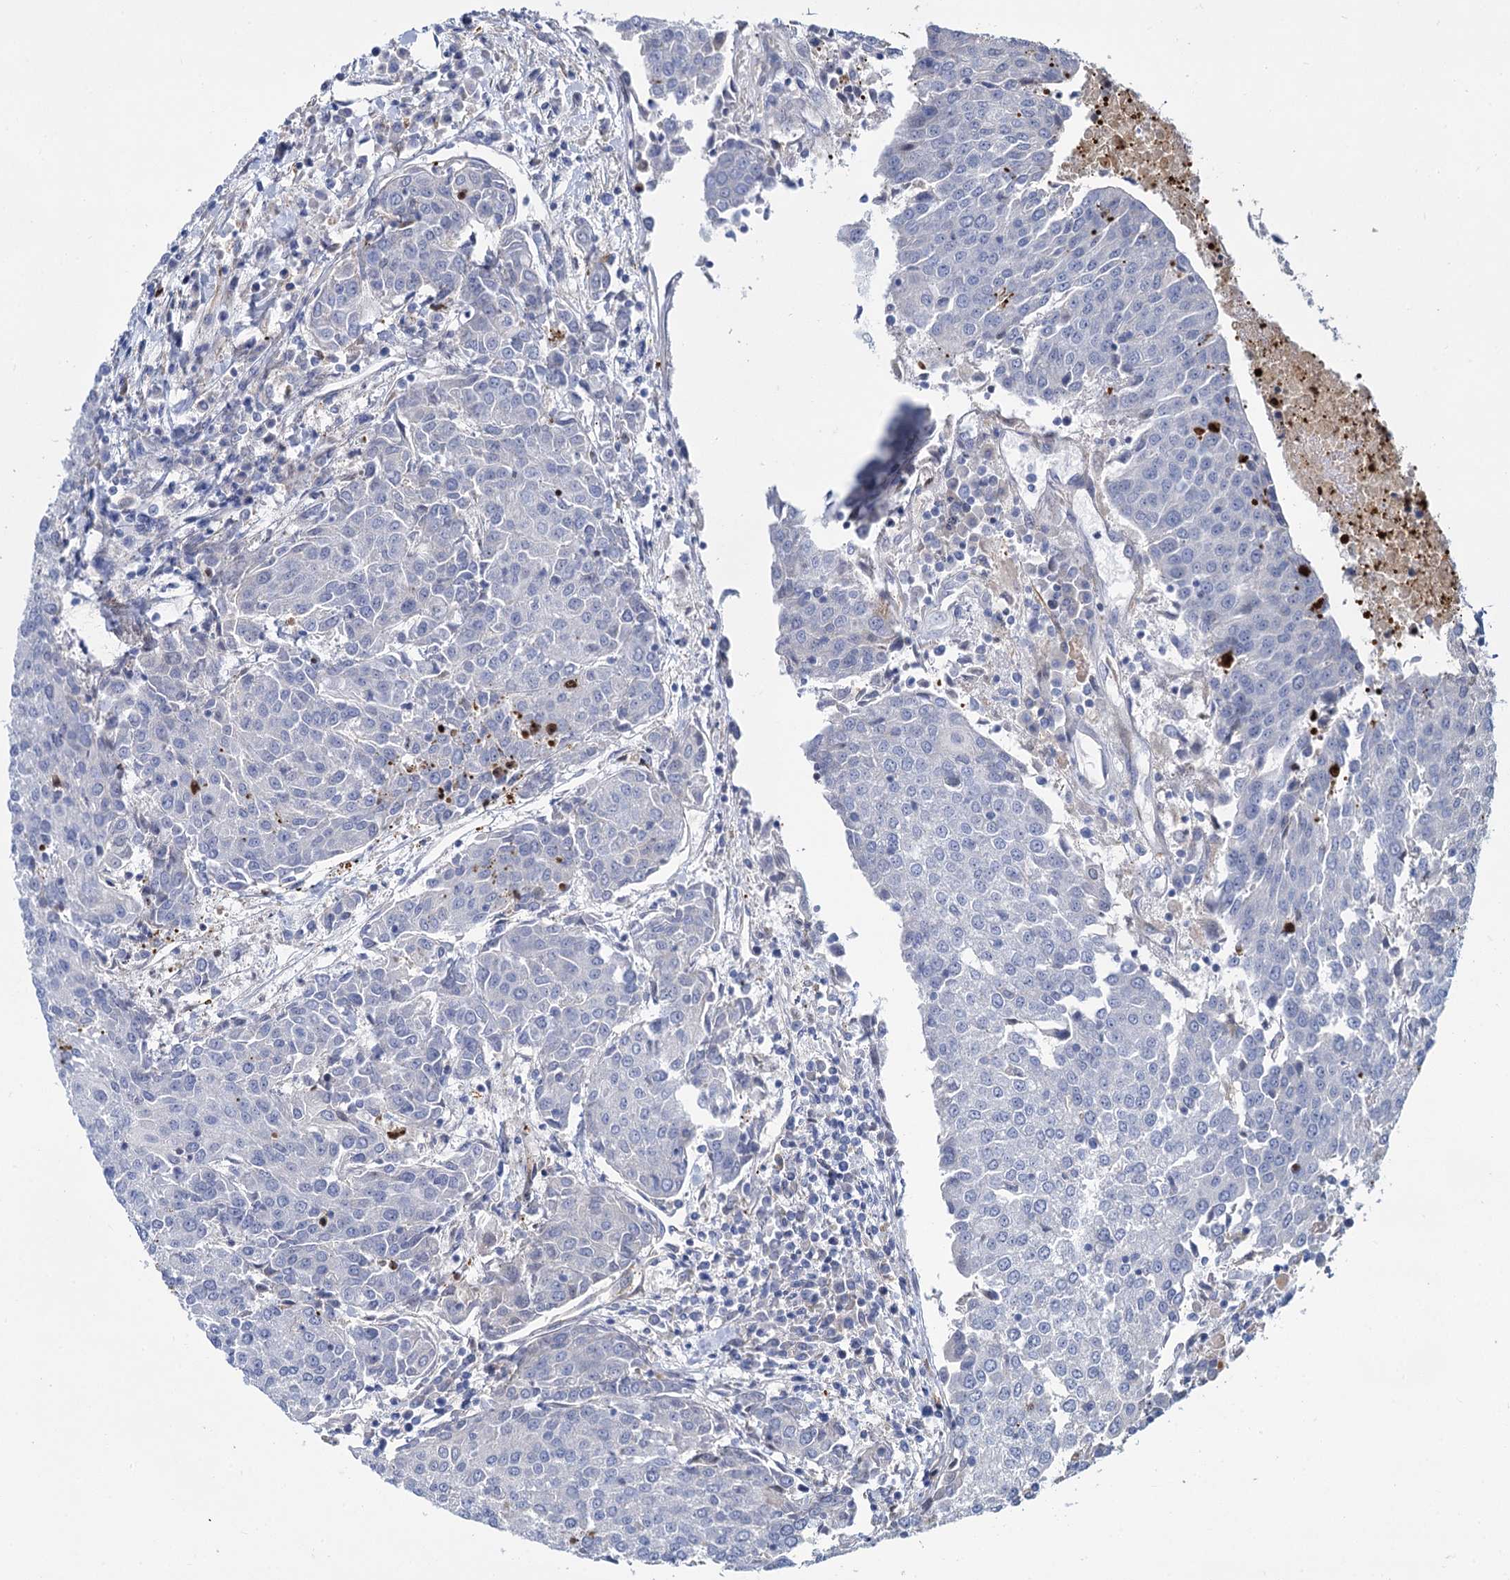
{"staining": {"intensity": "negative", "quantity": "none", "location": "none"}, "tissue": "urothelial cancer", "cell_type": "Tumor cells", "image_type": "cancer", "snomed": [{"axis": "morphology", "description": "Urothelial carcinoma, High grade"}, {"axis": "topography", "description": "Urinary bladder"}], "caption": "High magnification brightfield microscopy of urothelial cancer stained with DAB (brown) and counterstained with hematoxylin (blue): tumor cells show no significant staining. The staining was performed using DAB to visualize the protein expression in brown, while the nuclei were stained in blue with hematoxylin (Magnification: 20x).", "gene": "TRIM77", "patient": {"sex": "female", "age": 85}}